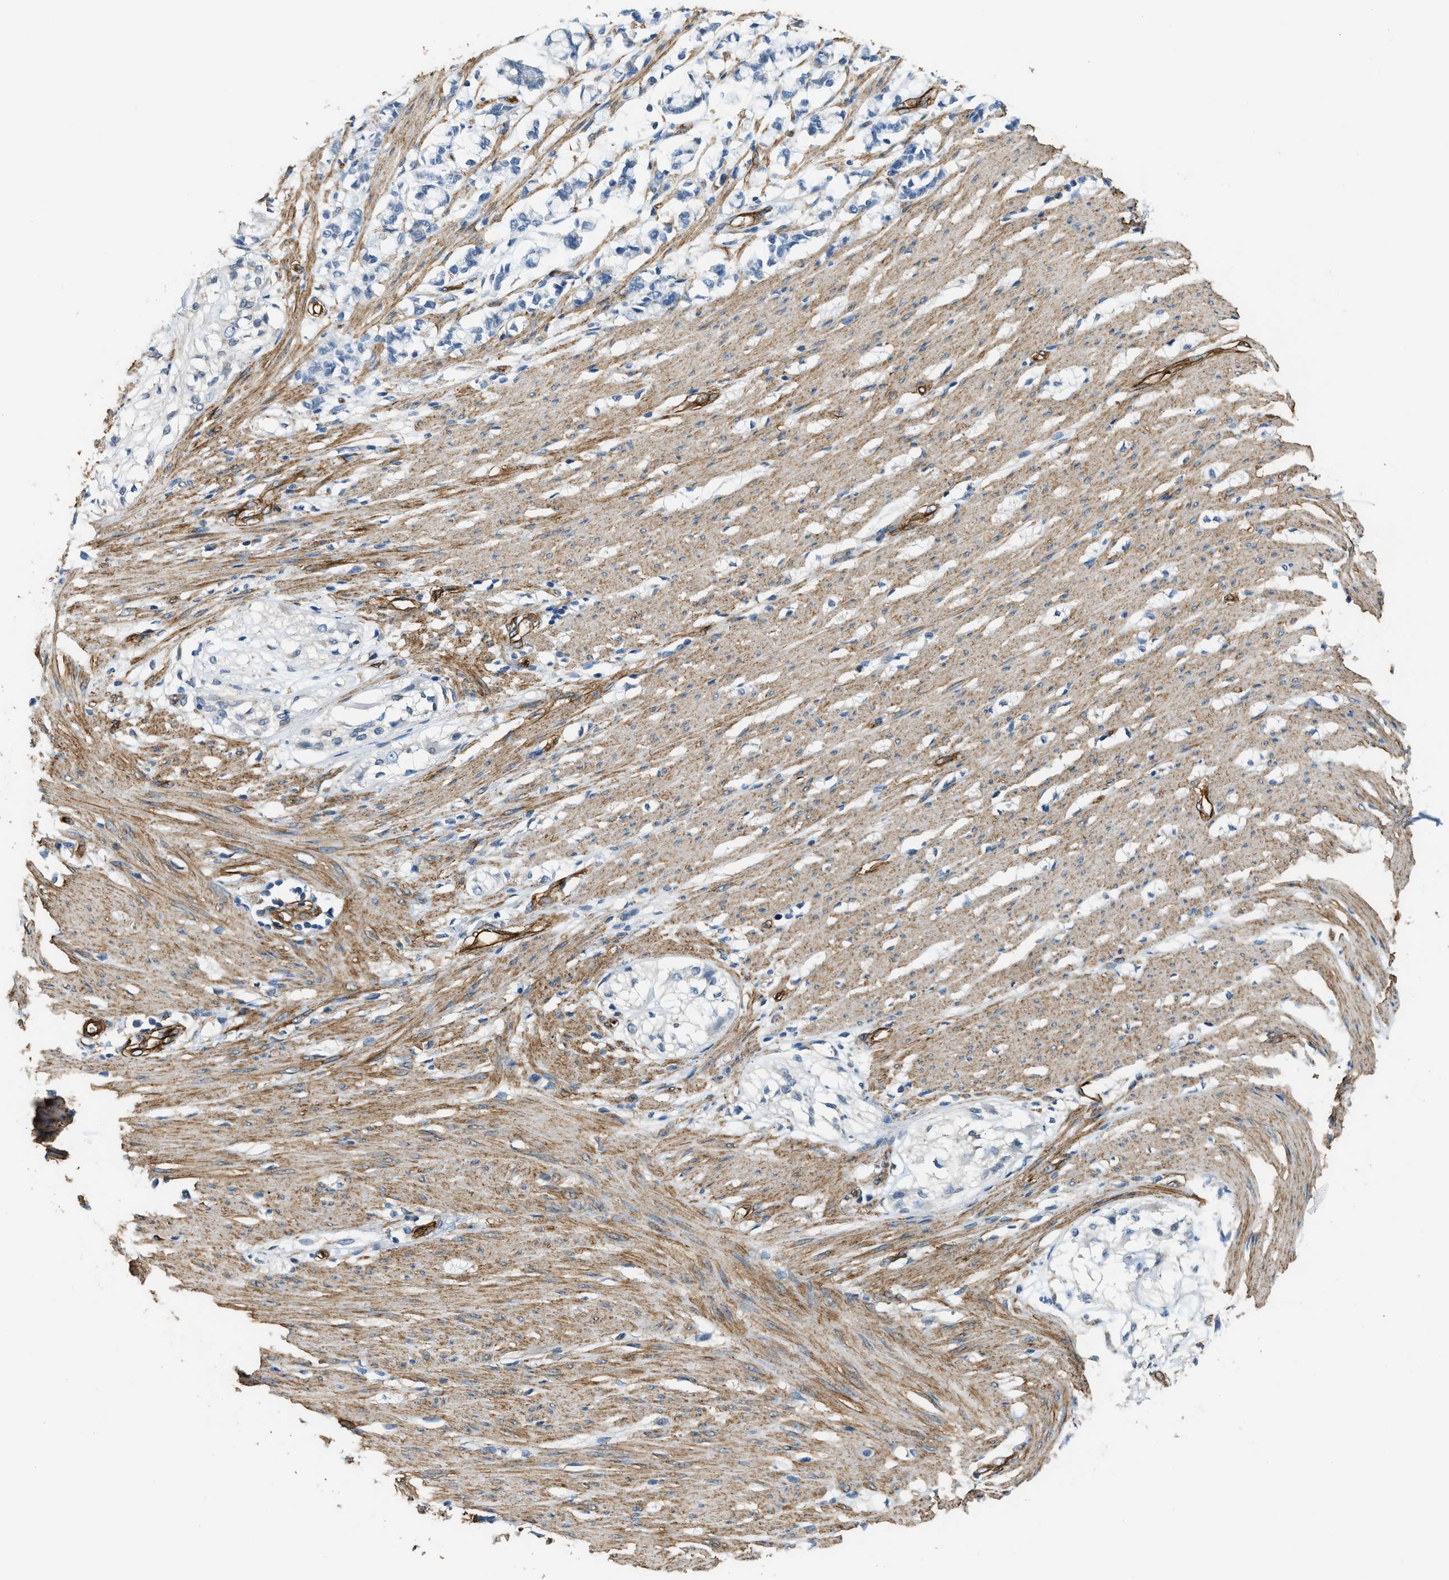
{"staining": {"intensity": "moderate", "quantity": ">75%", "location": "cytoplasmic/membranous"}, "tissue": "smooth muscle", "cell_type": "Smooth muscle cells", "image_type": "normal", "snomed": [{"axis": "morphology", "description": "Normal tissue, NOS"}, {"axis": "morphology", "description": "Adenocarcinoma, NOS"}, {"axis": "topography", "description": "Smooth muscle"}, {"axis": "topography", "description": "Colon"}], "caption": "Smooth muscle cells exhibit medium levels of moderate cytoplasmic/membranous positivity in approximately >75% of cells in unremarkable smooth muscle.", "gene": "TMEM43", "patient": {"sex": "male", "age": 14}}